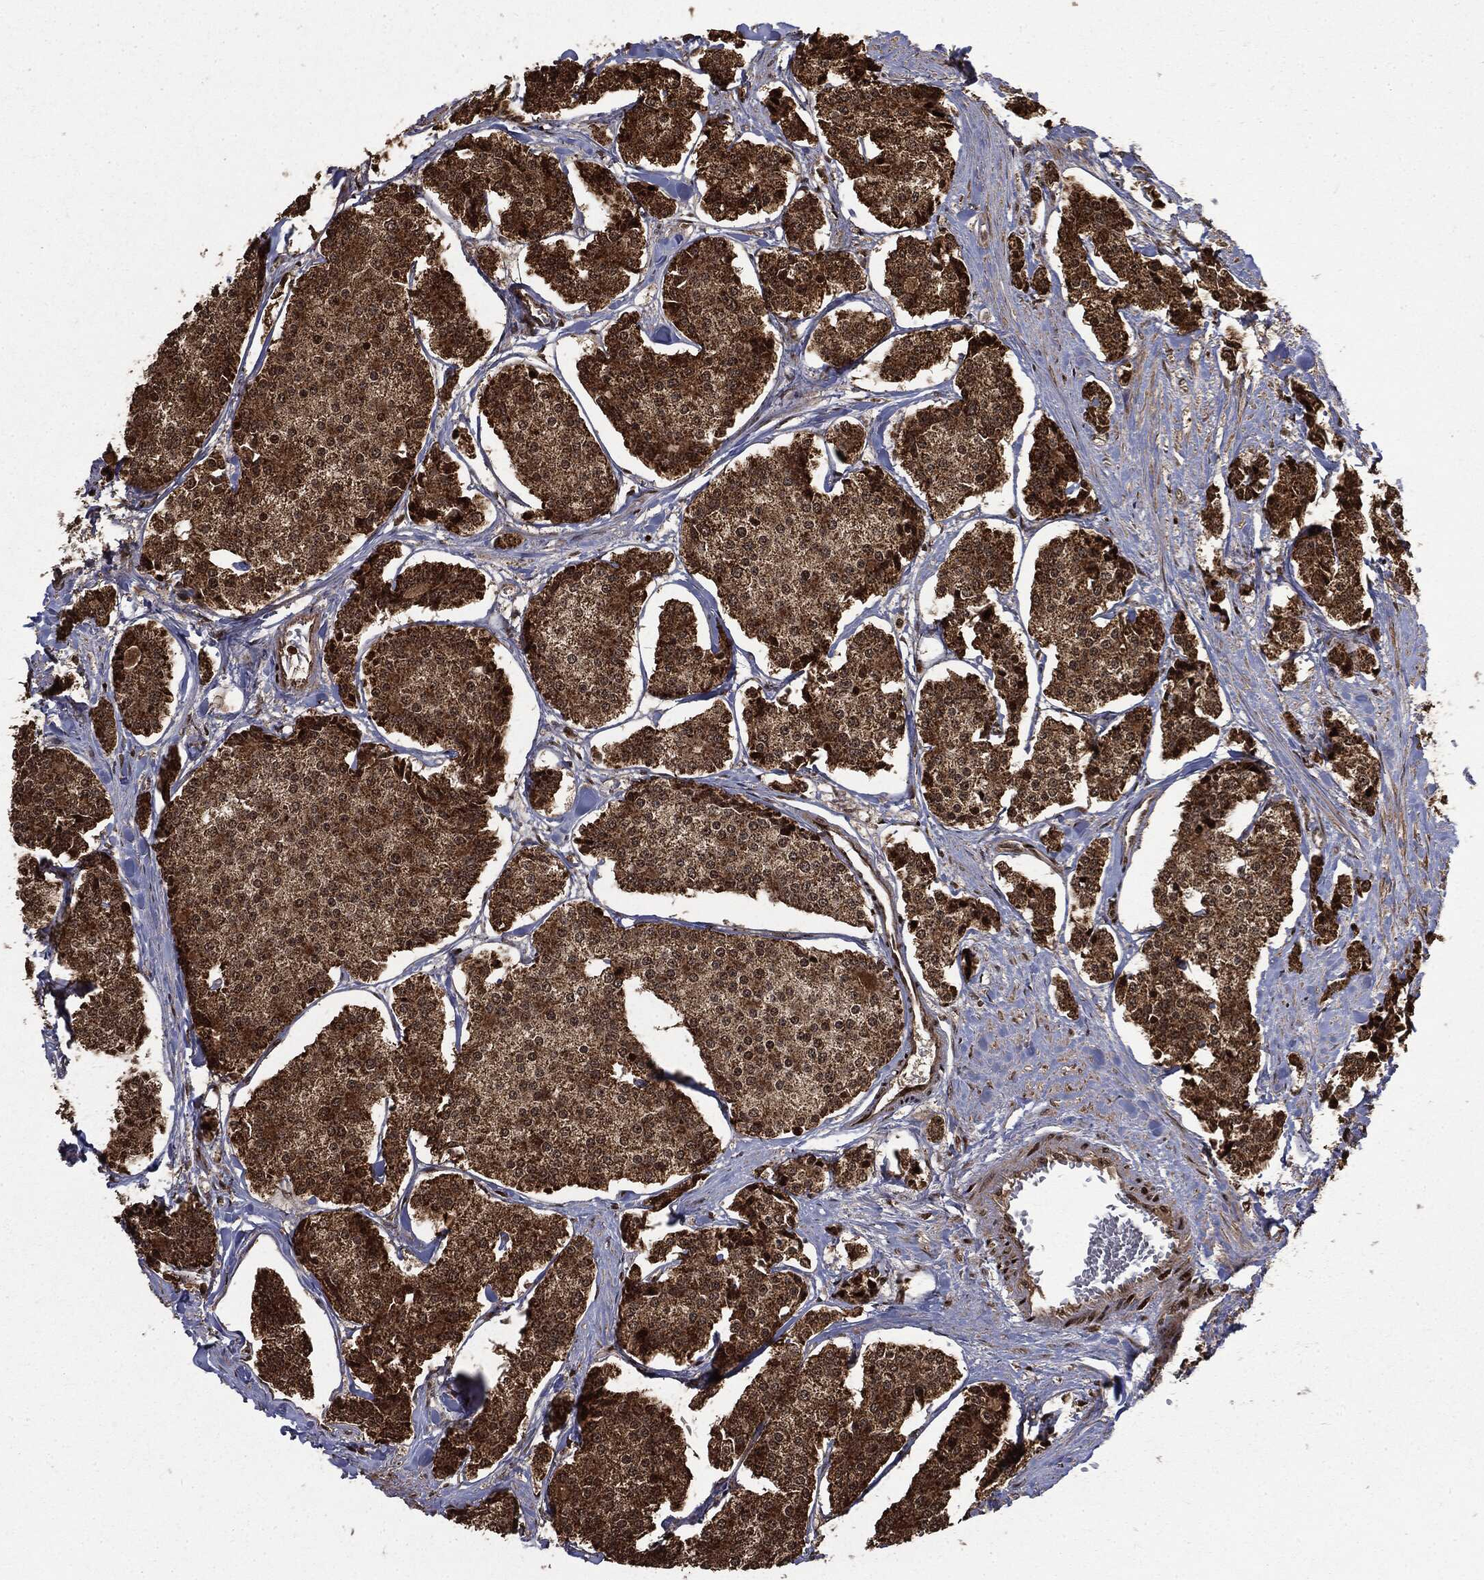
{"staining": {"intensity": "moderate", "quantity": "25%-75%", "location": "cytoplasmic/membranous"}, "tissue": "carcinoid", "cell_type": "Tumor cells", "image_type": "cancer", "snomed": [{"axis": "morphology", "description": "Carcinoid, malignant, NOS"}, {"axis": "topography", "description": "Small intestine"}], "caption": "Human carcinoid stained with a protein marker reveals moderate staining in tumor cells.", "gene": "CTDP1", "patient": {"sex": "female", "age": 65}}